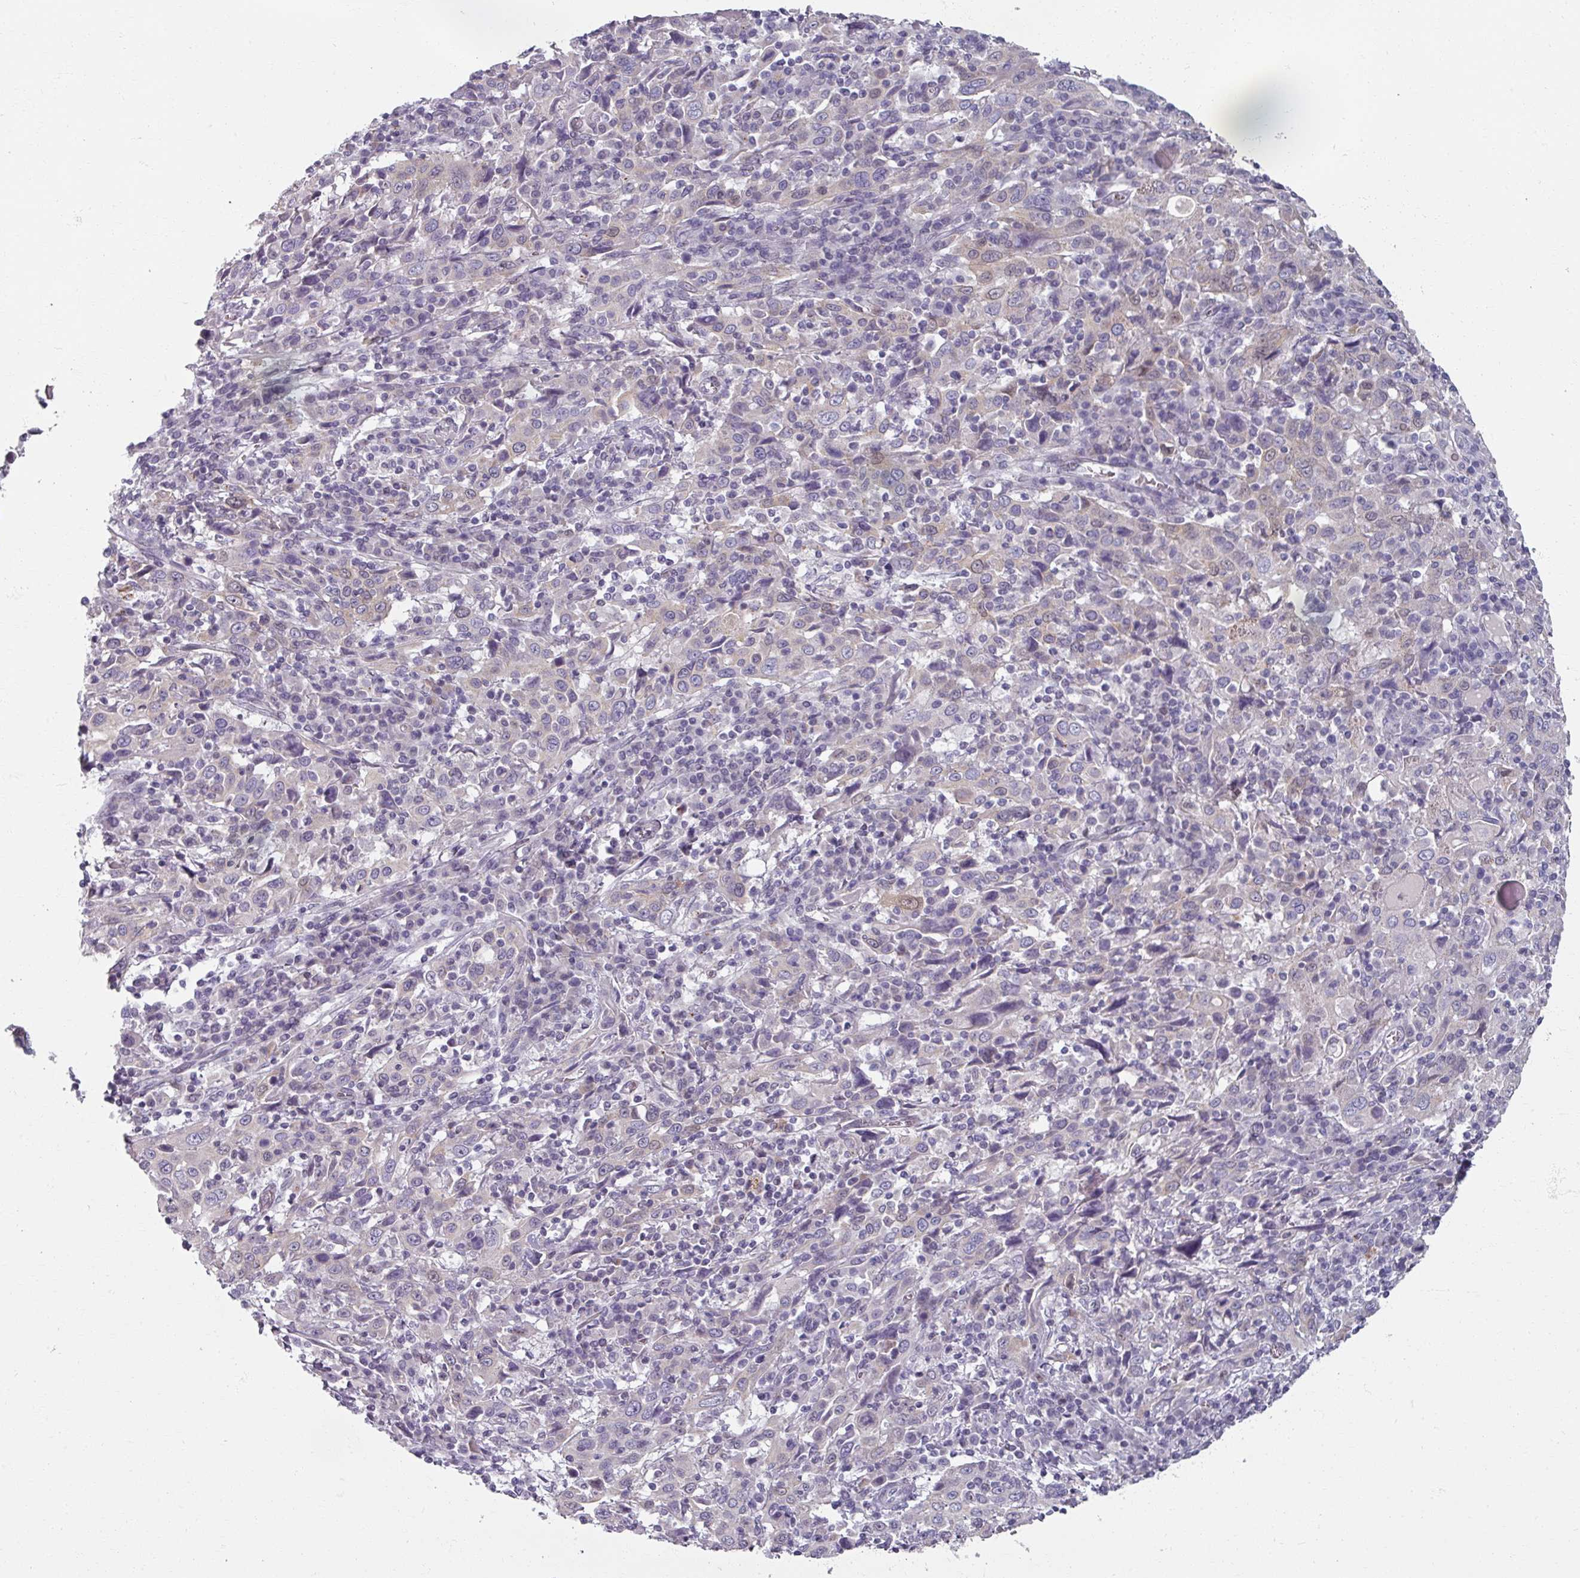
{"staining": {"intensity": "weak", "quantity": "25%-75%", "location": "cytoplasmic/membranous,nuclear"}, "tissue": "cervical cancer", "cell_type": "Tumor cells", "image_type": "cancer", "snomed": [{"axis": "morphology", "description": "Squamous cell carcinoma, NOS"}, {"axis": "topography", "description": "Cervix"}], "caption": "Immunohistochemistry (IHC) of human cervical cancer demonstrates low levels of weak cytoplasmic/membranous and nuclear positivity in approximately 25%-75% of tumor cells. Immunohistochemistry stains the protein in brown and the nuclei are stained blue.", "gene": "RIPOR3", "patient": {"sex": "female", "age": 46}}